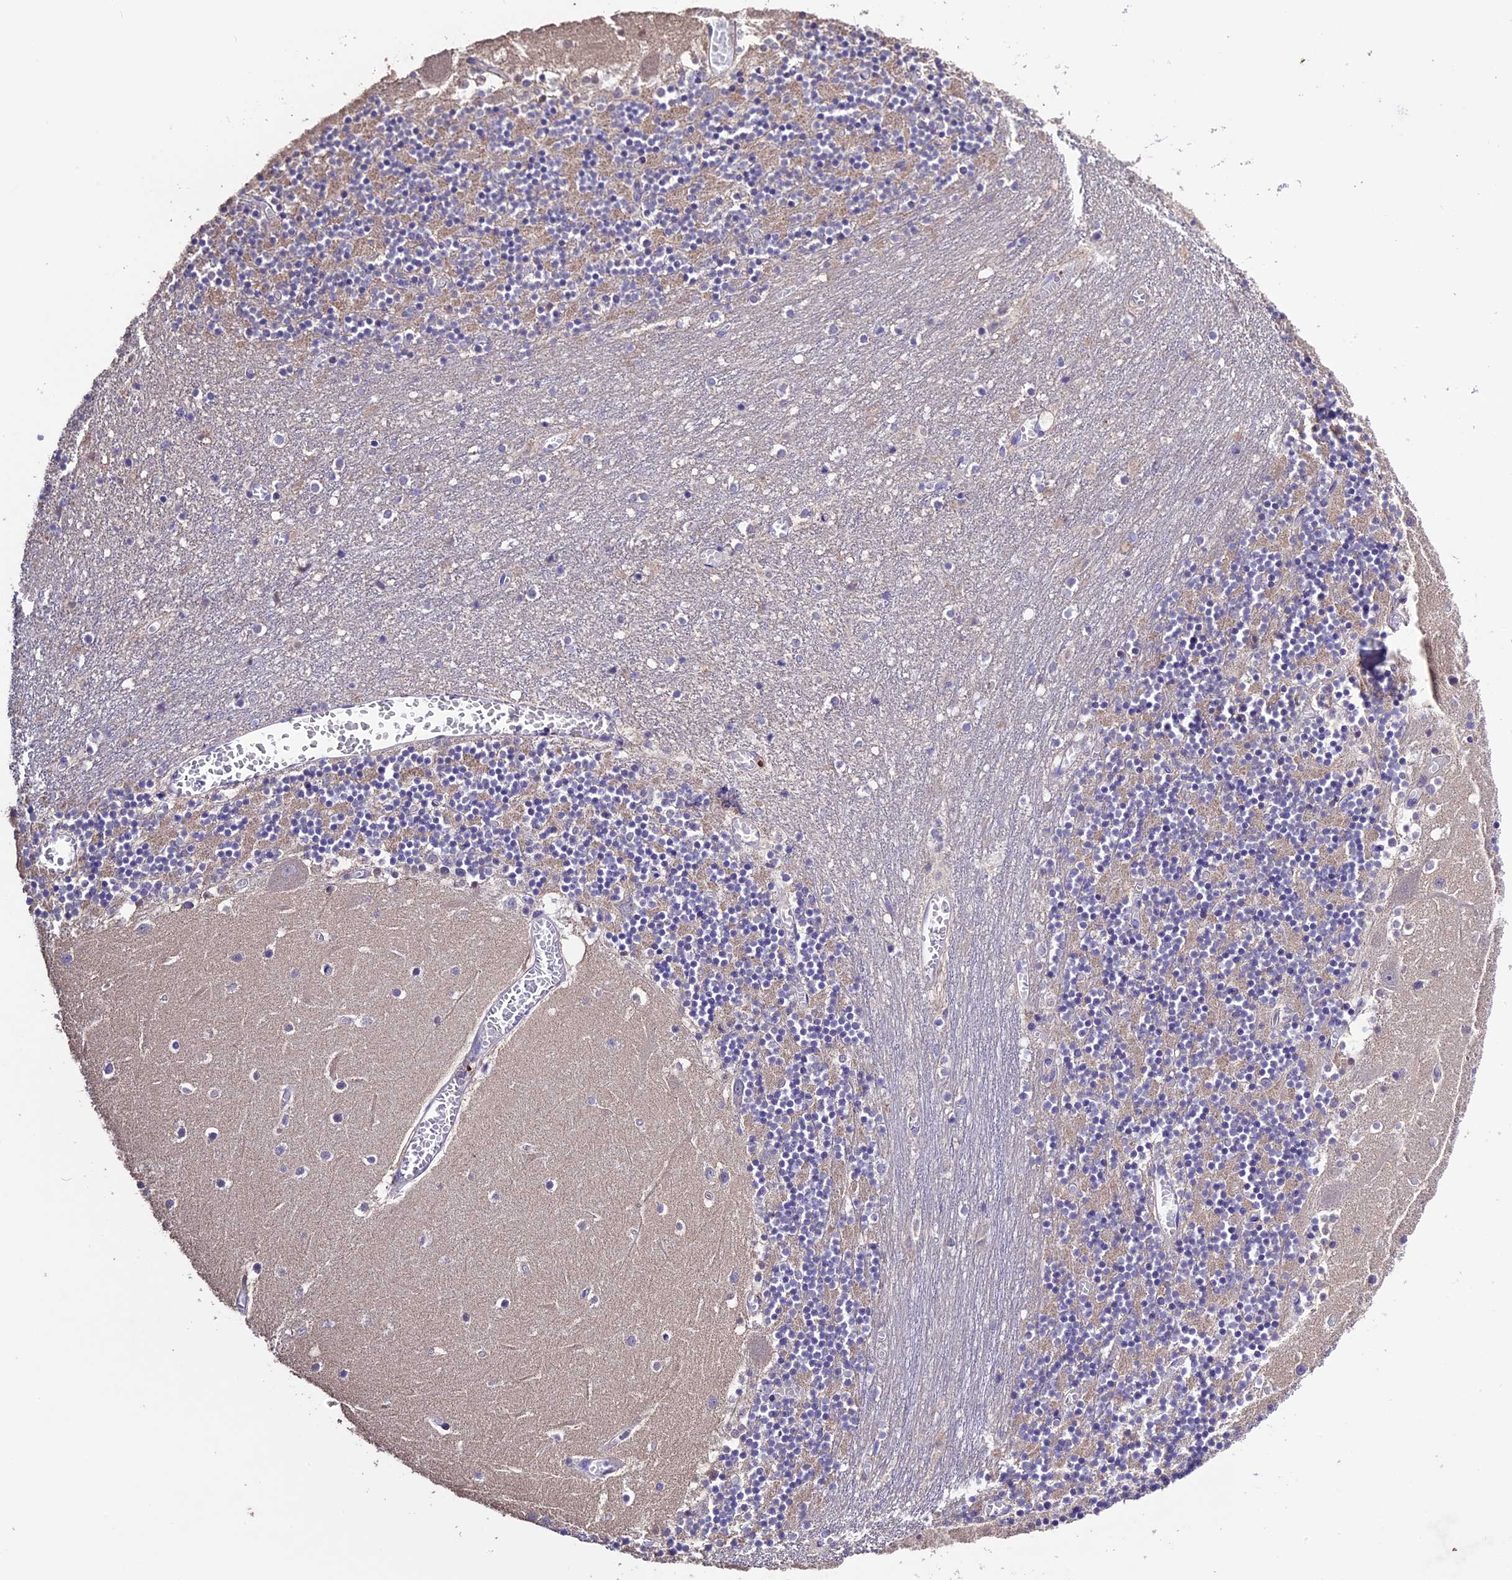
{"staining": {"intensity": "weak", "quantity": "25%-75%", "location": "cytoplasmic/membranous"}, "tissue": "cerebellum", "cell_type": "Cells in granular layer", "image_type": "normal", "snomed": [{"axis": "morphology", "description": "Normal tissue, NOS"}, {"axis": "topography", "description": "Cerebellum"}], "caption": "Benign cerebellum reveals weak cytoplasmic/membranous positivity in about 25%-75% of cells in granular layer.", "gene": "DIS3L", "patient": {"sex": "female", "age": 28}}